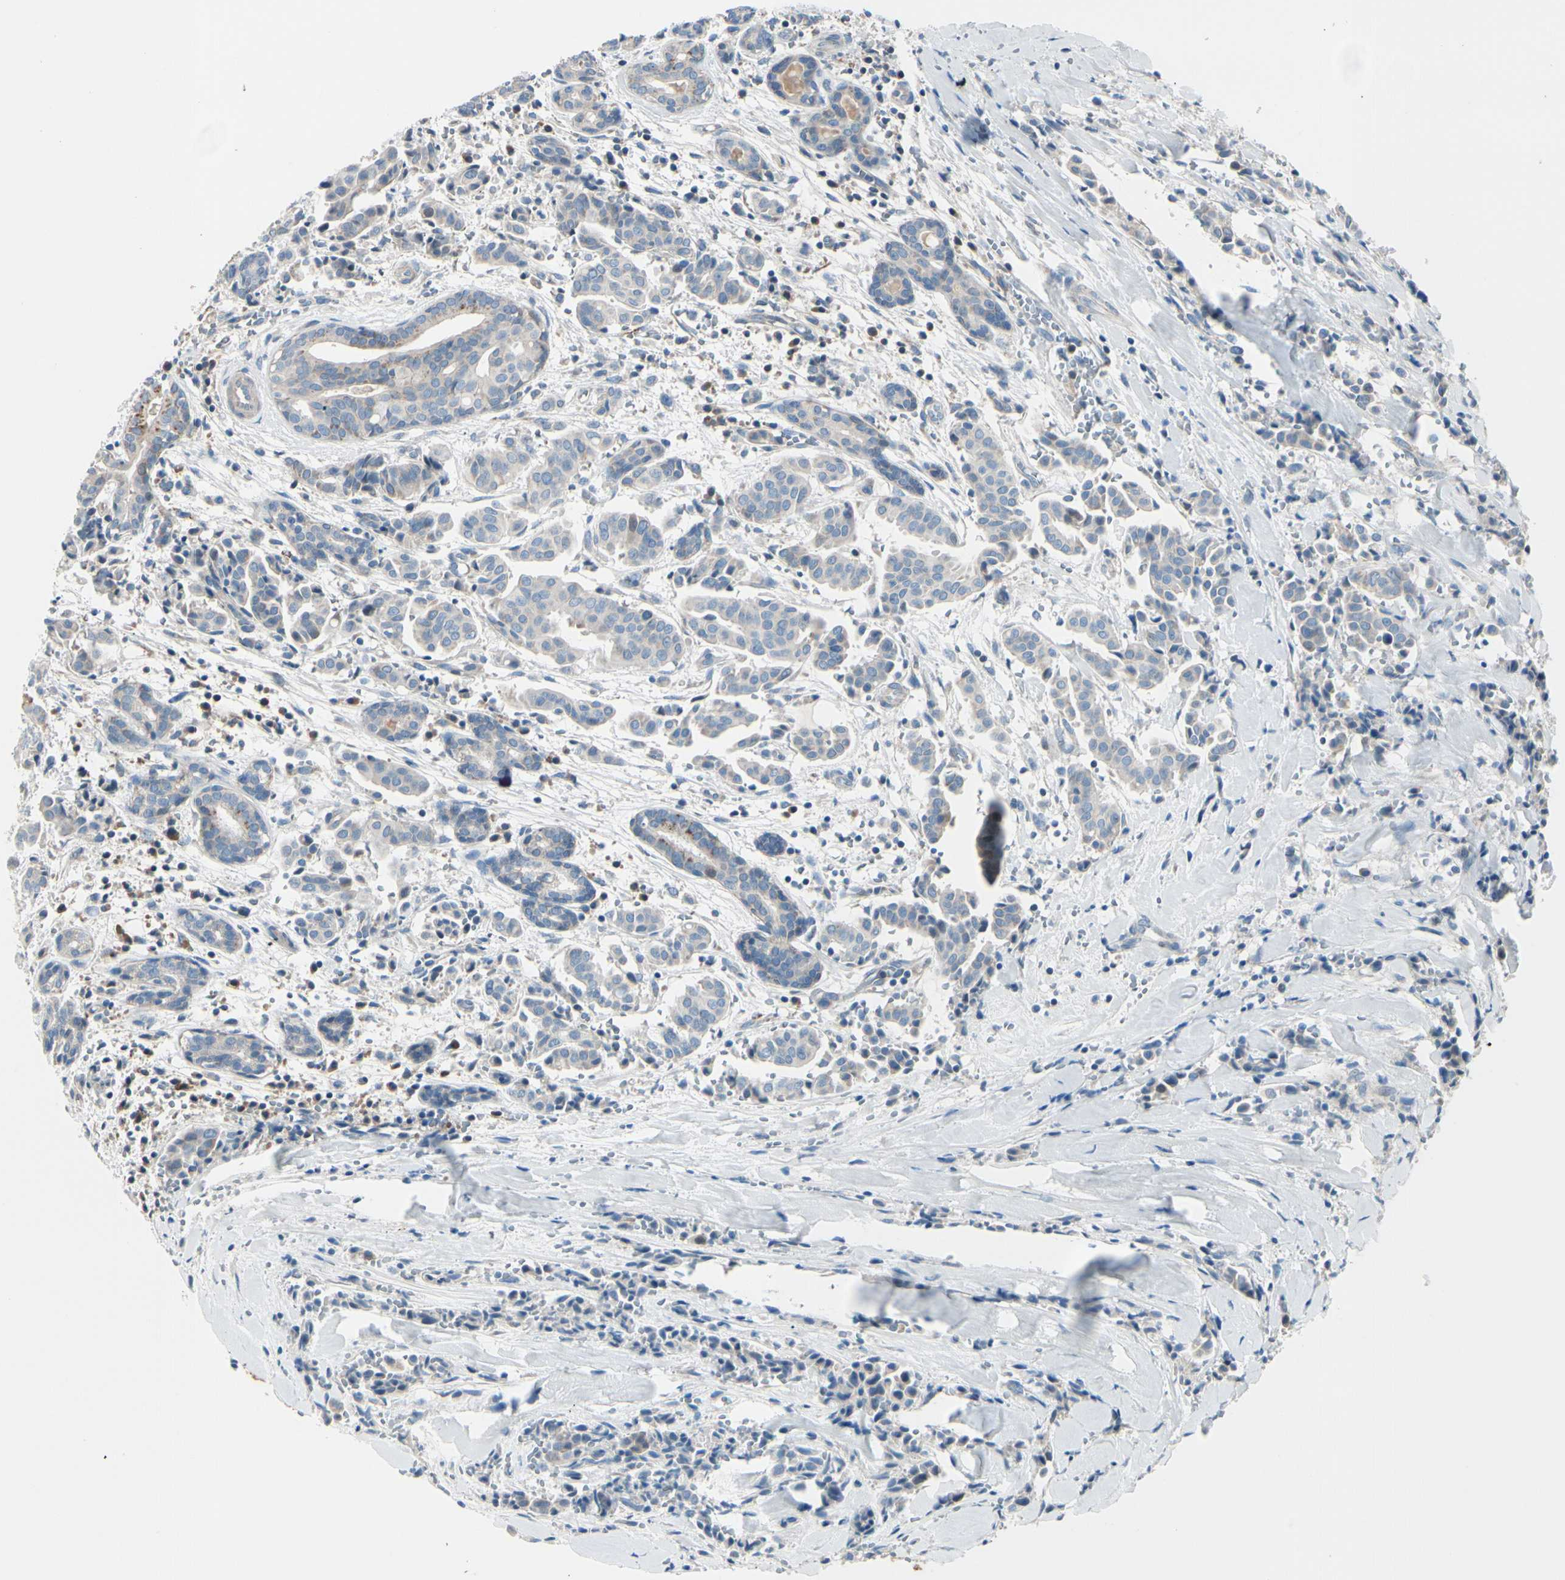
{"staining": {"intensity": "weak", "quantity": "25%-75%", "location": "cytoplasmic/membranous"}, "tissue": "head and neck cancer", "cell_type": "Tumor cells", "image_type": "cancer", "snomed": [{"axis": "morphology", "description": "Adenocarcinoma, NOS"}, {"axis": "topography", "description": "Salivary gland"}, {"axis": "topography", "description": "Head-Neck"}], "caption": "IHC histopathology image of human head and neck cancer stained for a protein (brown), which demonstrates low levels of weak cytoplasmic/membranous positivity in about 25%-75% of tumor cells.", "gene": "EPHA3", "patient": {"sex": "female", "age": 59}}